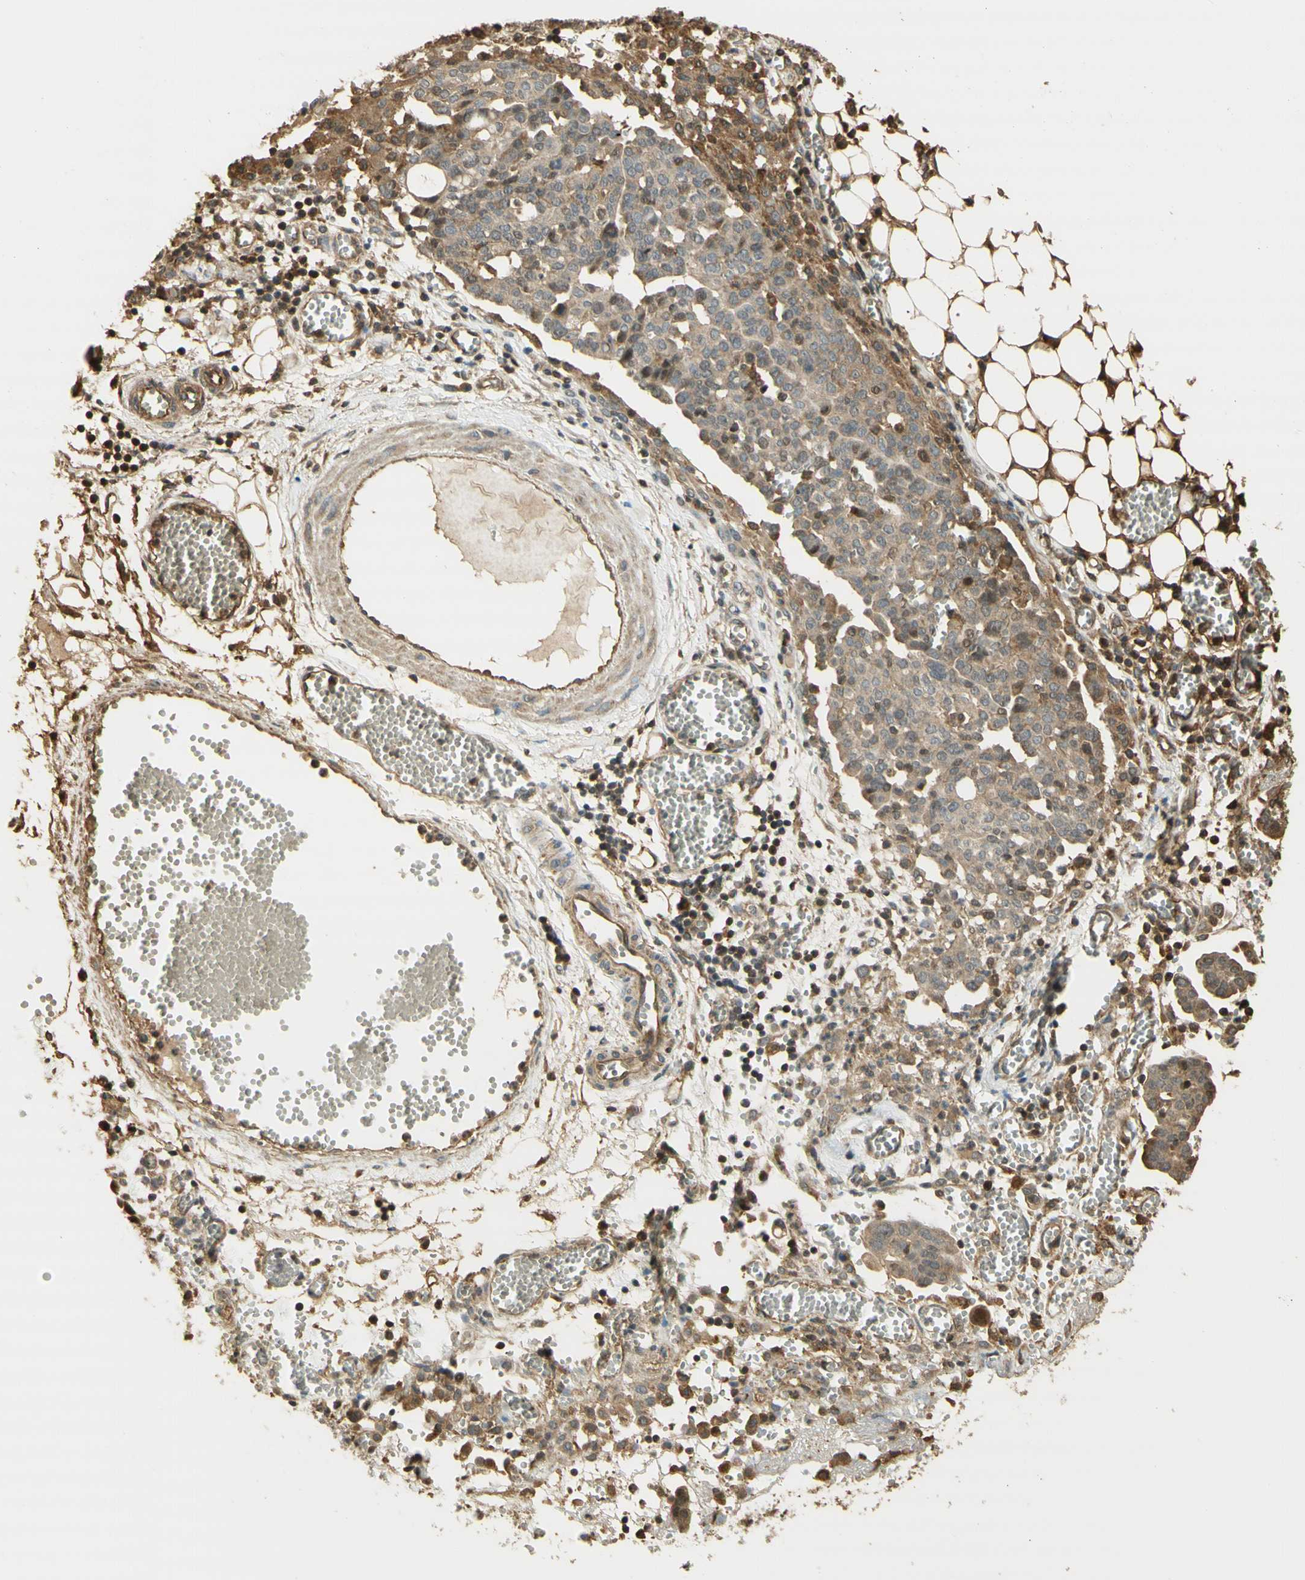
{"staining": {"intensity": "moderate", "quantity": ">75%", "location": "cytoplasmic/membranous"}, "tissue": "ovarian cancer", "cell_type": "Tumor cells", "image_type": "cancer", "snomed": [{"axis": "morphology", "description": "Cystadenocarcinoma, serous, NOS"}, {"axis": "topography", "description": "Soft tissue"}, {"axis": "topography", "description": "Ovary"}], "caption": "Moderate cytoplasmic/membranous protein expression is seen in approximately >75% of tumor cells in ovarian cancer. (Stains: DAB (3,3'-diaminobenzidine) in brown, nuclei in blue, Microscopy: brightfield microscopy at high magnification).", "gene": "AGER", "patient": {"sex": "female", "age": 57}}